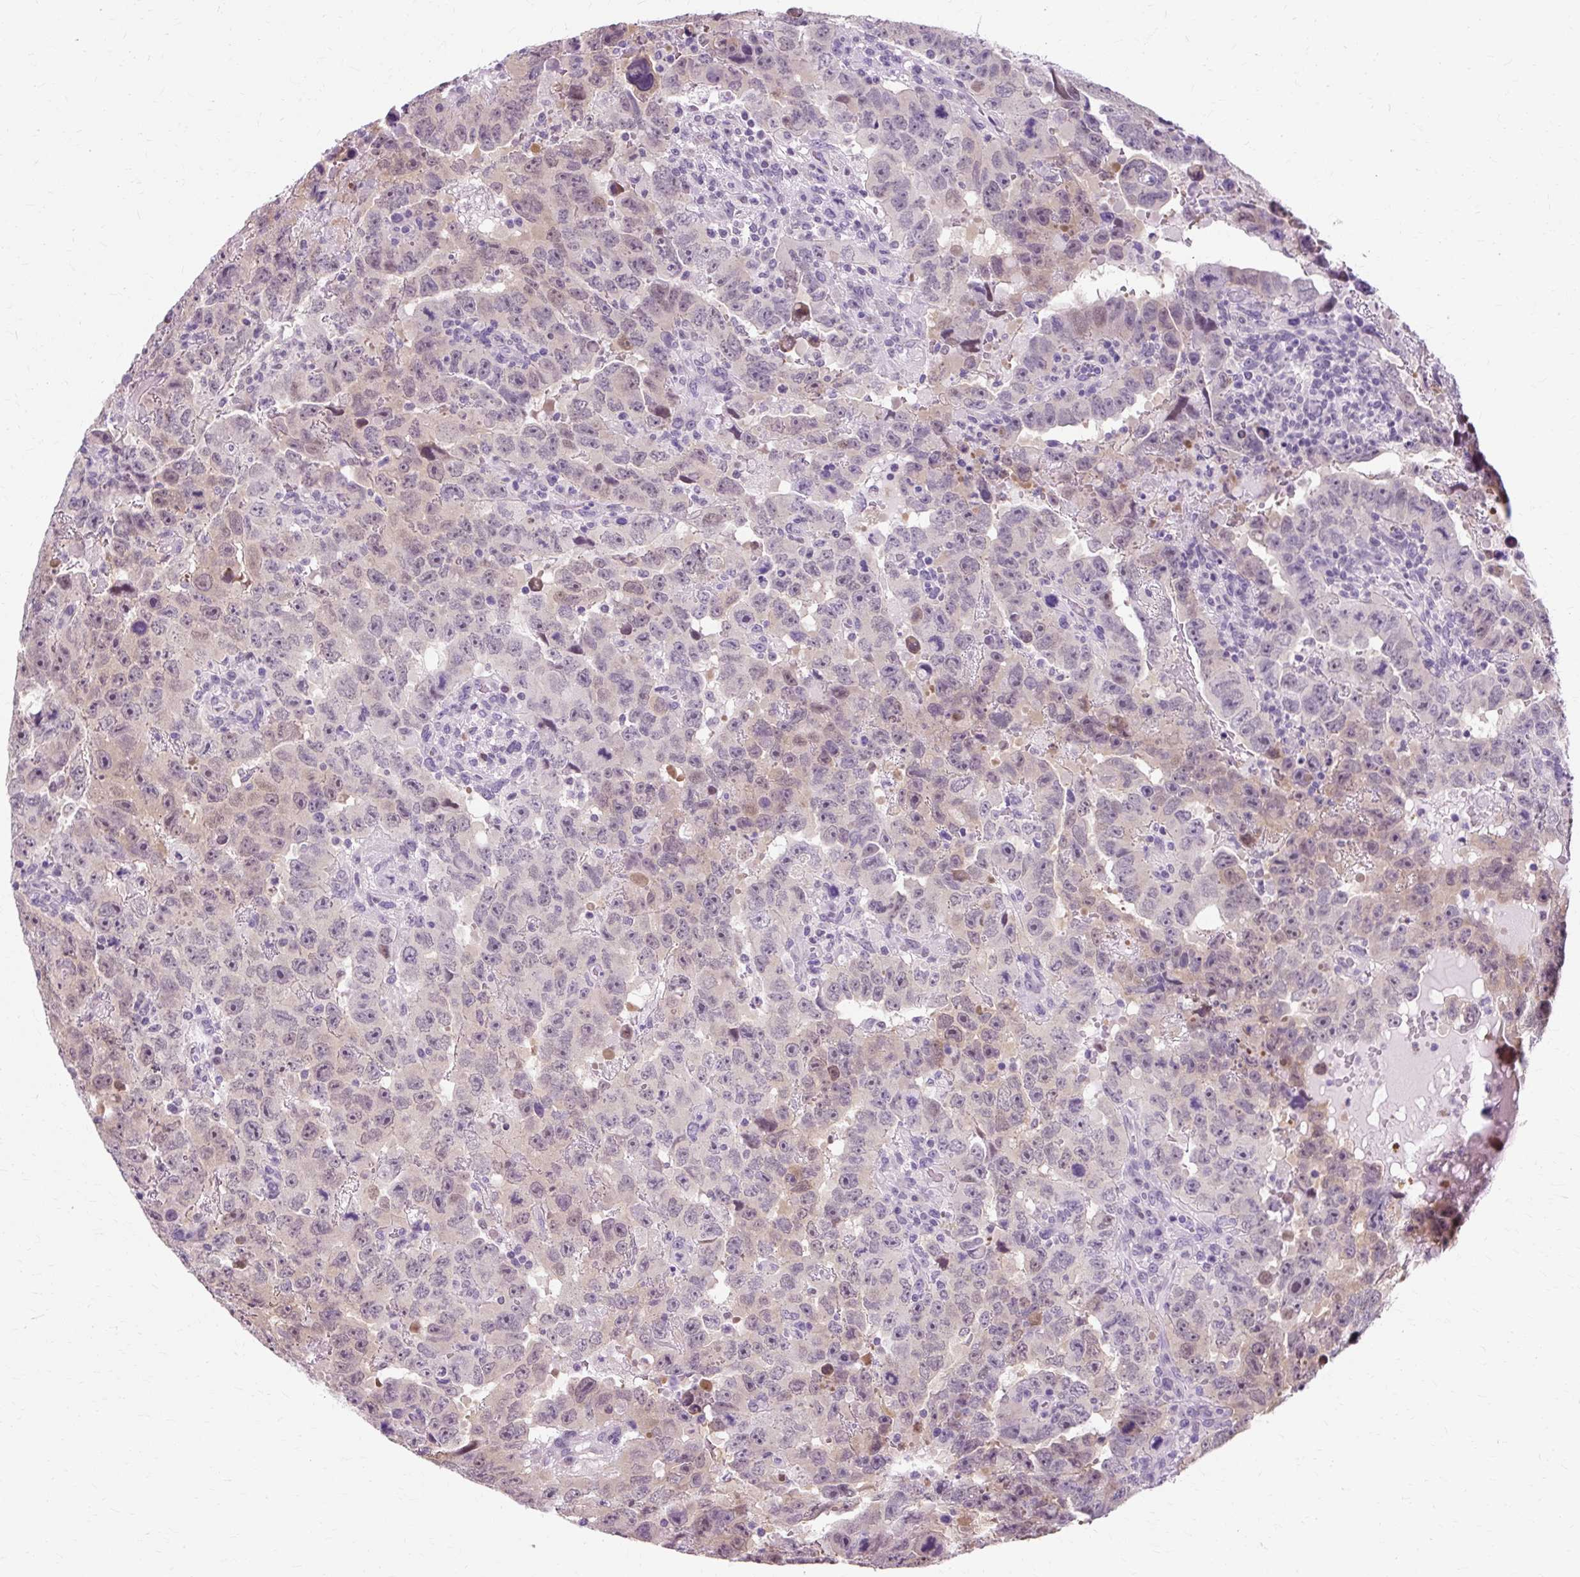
{"staining": {"intensity": "weak", "quantity": "25%-75%", "location": "cytoplasmic/membranous"}, "tissue": "testis cancer", "cell_type": "Tumor cells", "image_type": "cancer", "snomed": [{"axis": "morphology", "description": "Carcinoma, Embryonal, NOS"}, {"axis": "topography", "description": "Testis"}], "caption": "A high-resolution histopathology image shows immunohistochemistry (IHC) staining of embryonal carcinoma (testis), which reveals weak cytoplasmic/membranous expression in approximately 25%-75% of tumor cells.", "gene": "RYBP", "patient": {"sex": "male", "age": 24}}